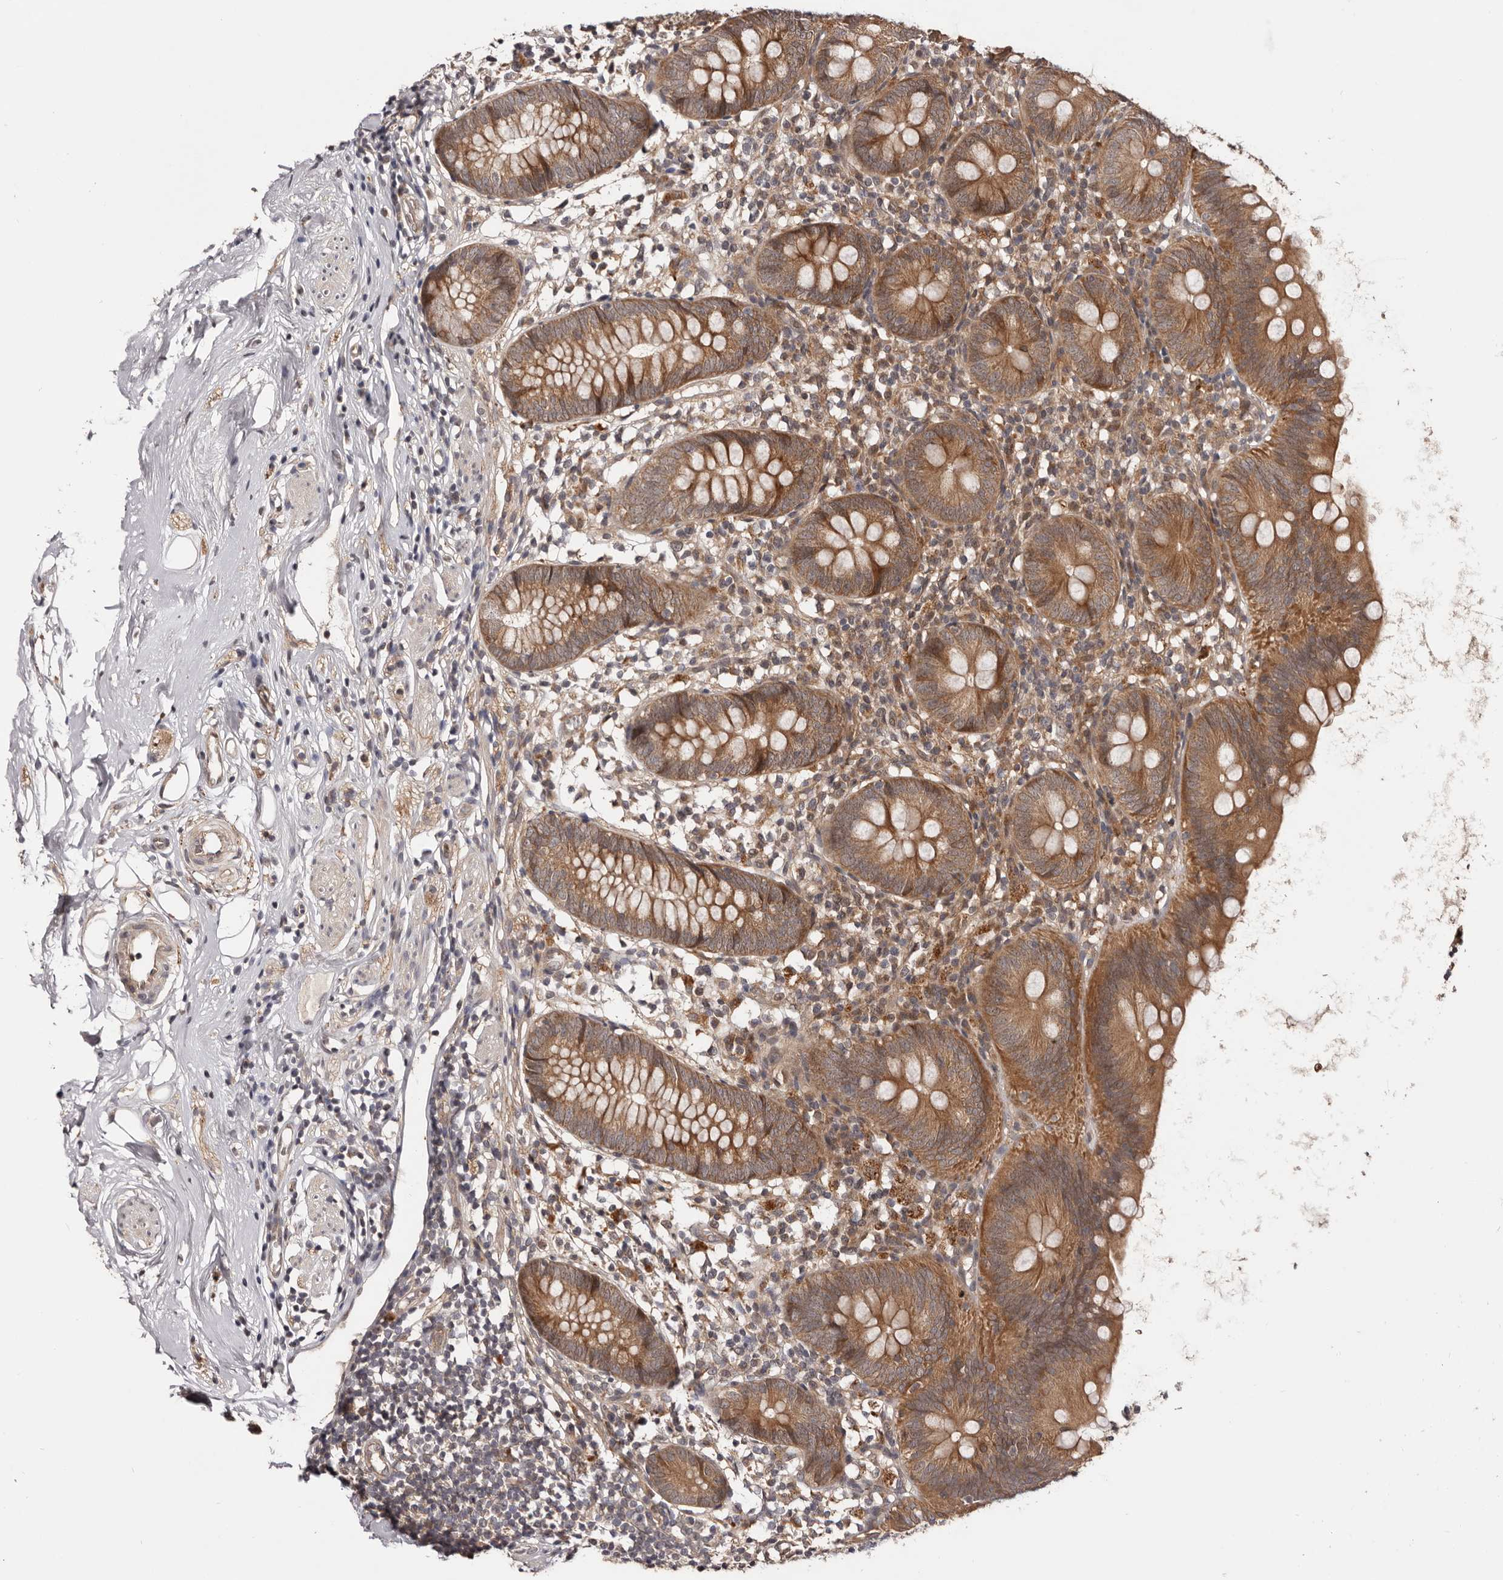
{"staining": {"intensity": "moderate", "quantity": ">75%", "location": "cytoplasmic/membranous"}, "tissue": "appendix", "cell_type": "Glandular cells", "image_type": "normal", "snomed": [{"axis": "morphology", "description": "Normal tissue, NOS"}, {"axis": "topography", "description": "Appendix"}], "caption": "Moderate cytoplasmic/membranous positivity is seen in approximately >75% of glandular cells in normal appendix.", "gene": "MDP1", "patient": {"sex": "female", "age": 62}}